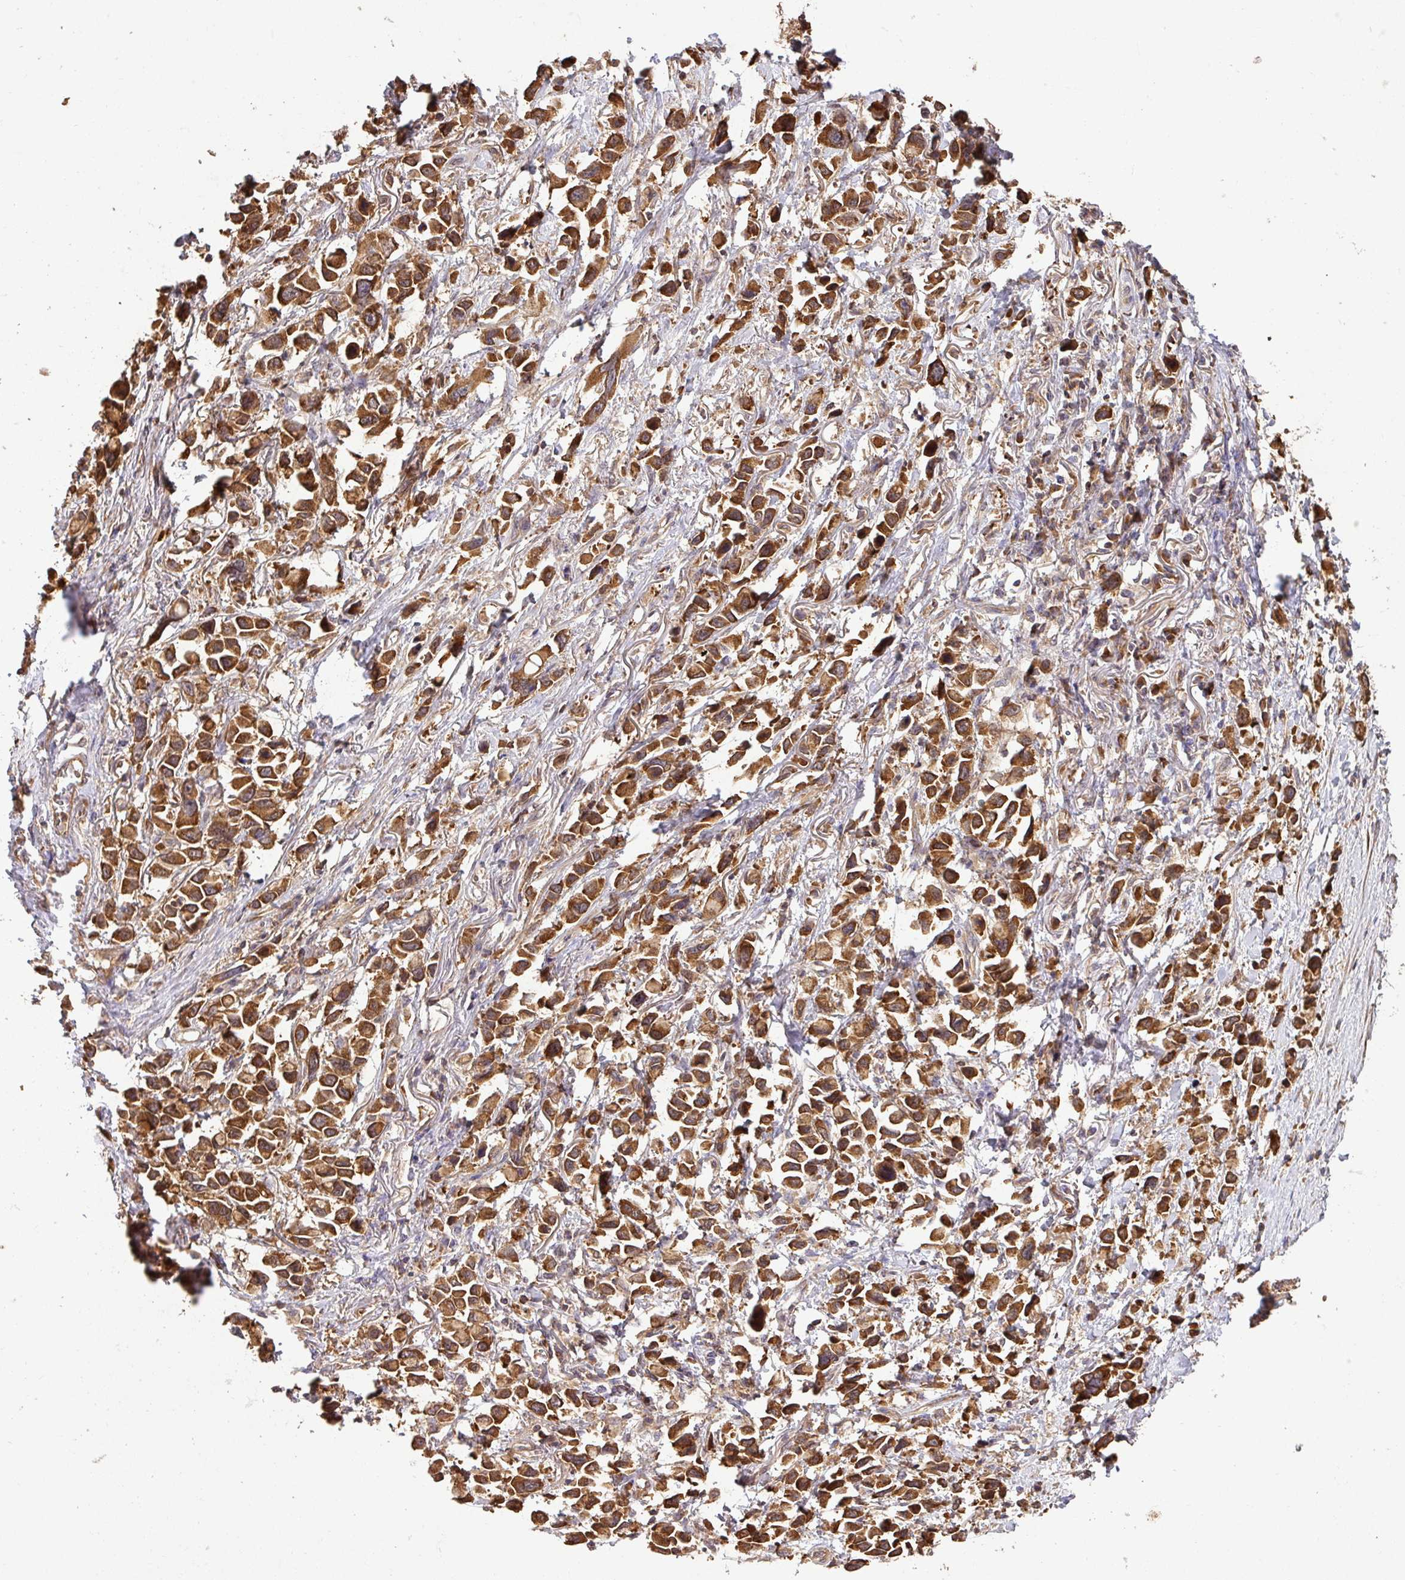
{"staining": {"intensity": "strong", "quantity": ">75%", "location": "cytoplasmic/membranous"}, "tissue": "stomach cancer", "cell_type": "Tumor cells", "image_type": "cancer", "snomed": [{"axis": "morphology", "description": "Adenocarcinoma, NOS"}, {"axis": "topography", "description": "Stomach"}], "caption": "The histopathology image exhibits a brown stain indicating the presence of a protein in the cytoplasmic/membranous of tumor cells in adenocarcinoma (stomach). (brown staining indicates protein expression, while blue staining denotes nuclei).", "gene": "GSPT1", "patient": {"sex": "female", "age": 81}}